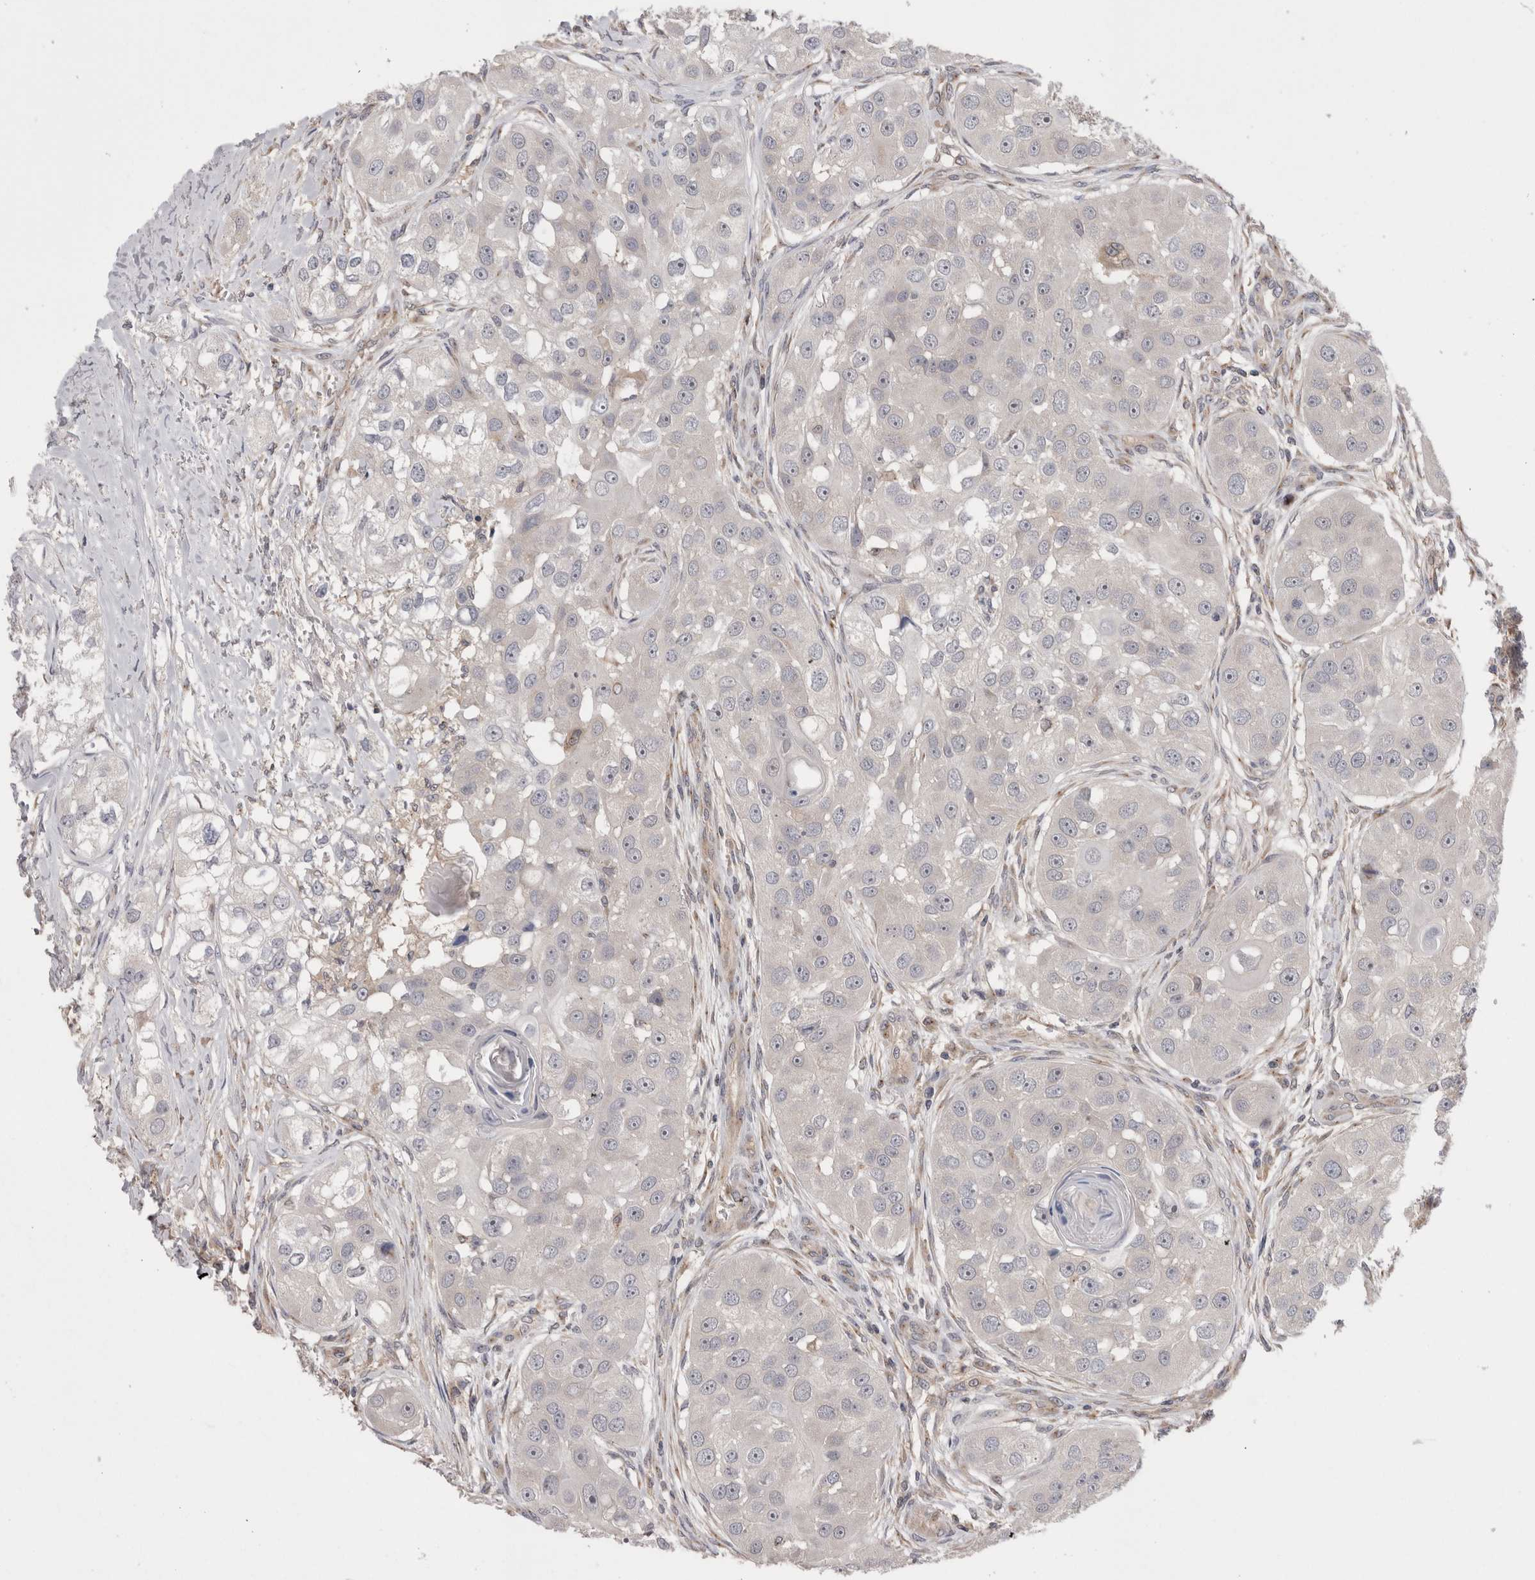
{"staining": {"intensity": "negative", "quantity": "none", "location": "none"}, "tissue": "head and neck cancer", "cell_type": "Tumor cells", "image_type": "cancer", "snomed": [{"axis": "morphology", "description": "Normal tissue, NOS"}, {"axis": "morphology", "description": "Squamous cell carcinoma, NOS"}, {"axis": "topography", "description": "Skeletal muscle"}, {"axis": "topography", "description": "Head-Neck"}], "caption": "Histopathology image shows no protein expression in tumor cells of head and neck cancer (squamous cell carcinoma) tissue.", "gene": "DCTN6", "patient": {"sex": "male", "age": 51}}